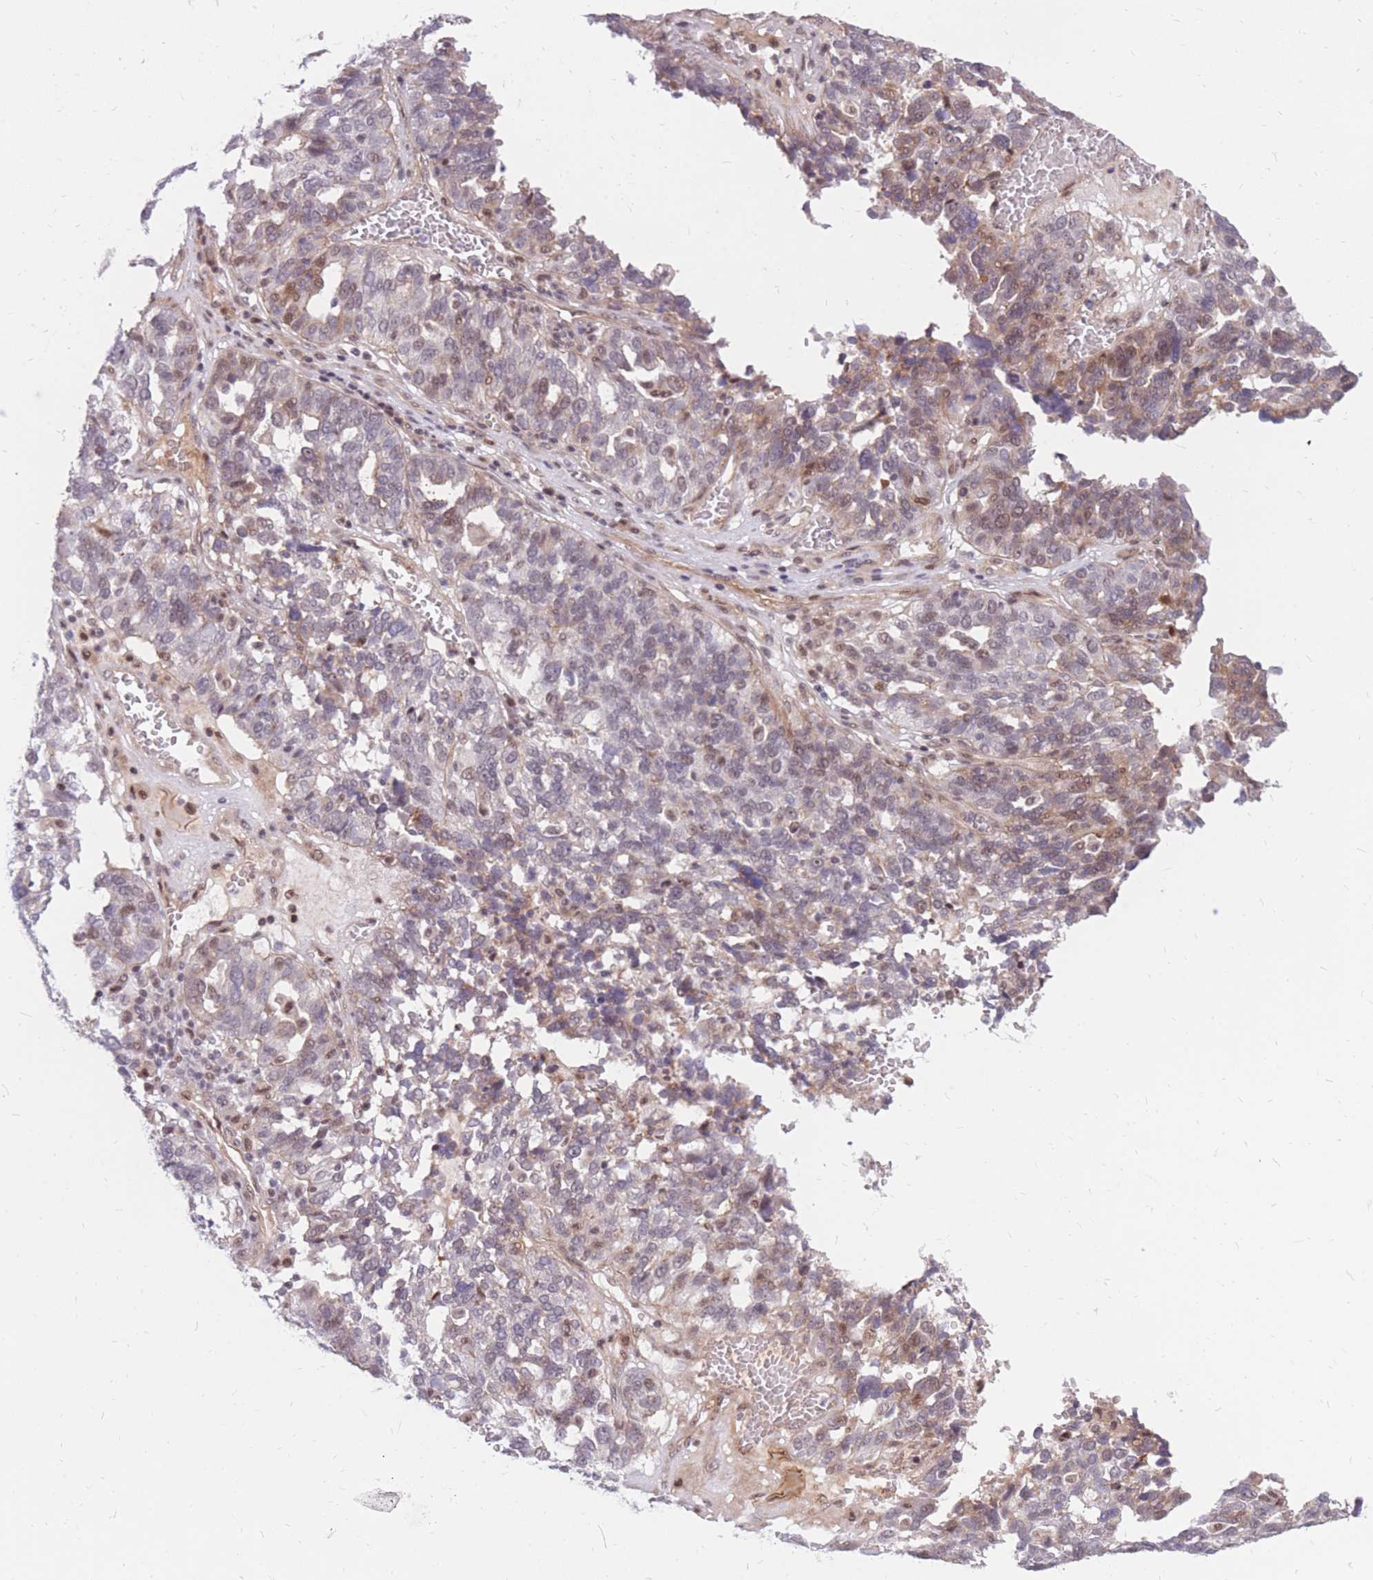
{"staining": {"intensity": "moderate", "quantity": "<25%", "location": "nuclear"}, "tissue": "ovarian cancer", "cell_type": "Tumor cells", "image_type": "cancer", "snomed": [{"axis": "morphology", "description": "Cystadenocarcinoma, serous, NOS"}, {"axis": "topography", "description": "Ovary"}], "caption": "Protein staining of ovarian cancer (serous cystadenocarcinoma) tissue reveals moderate nuclear expression in approximately <25% of tumor cells. Immunohistochemistry stains the protein of interest in brown and the nuclei are stained blue.", "gene": "ERICH6B", "patient": {"sex": "female", "age": 59}}